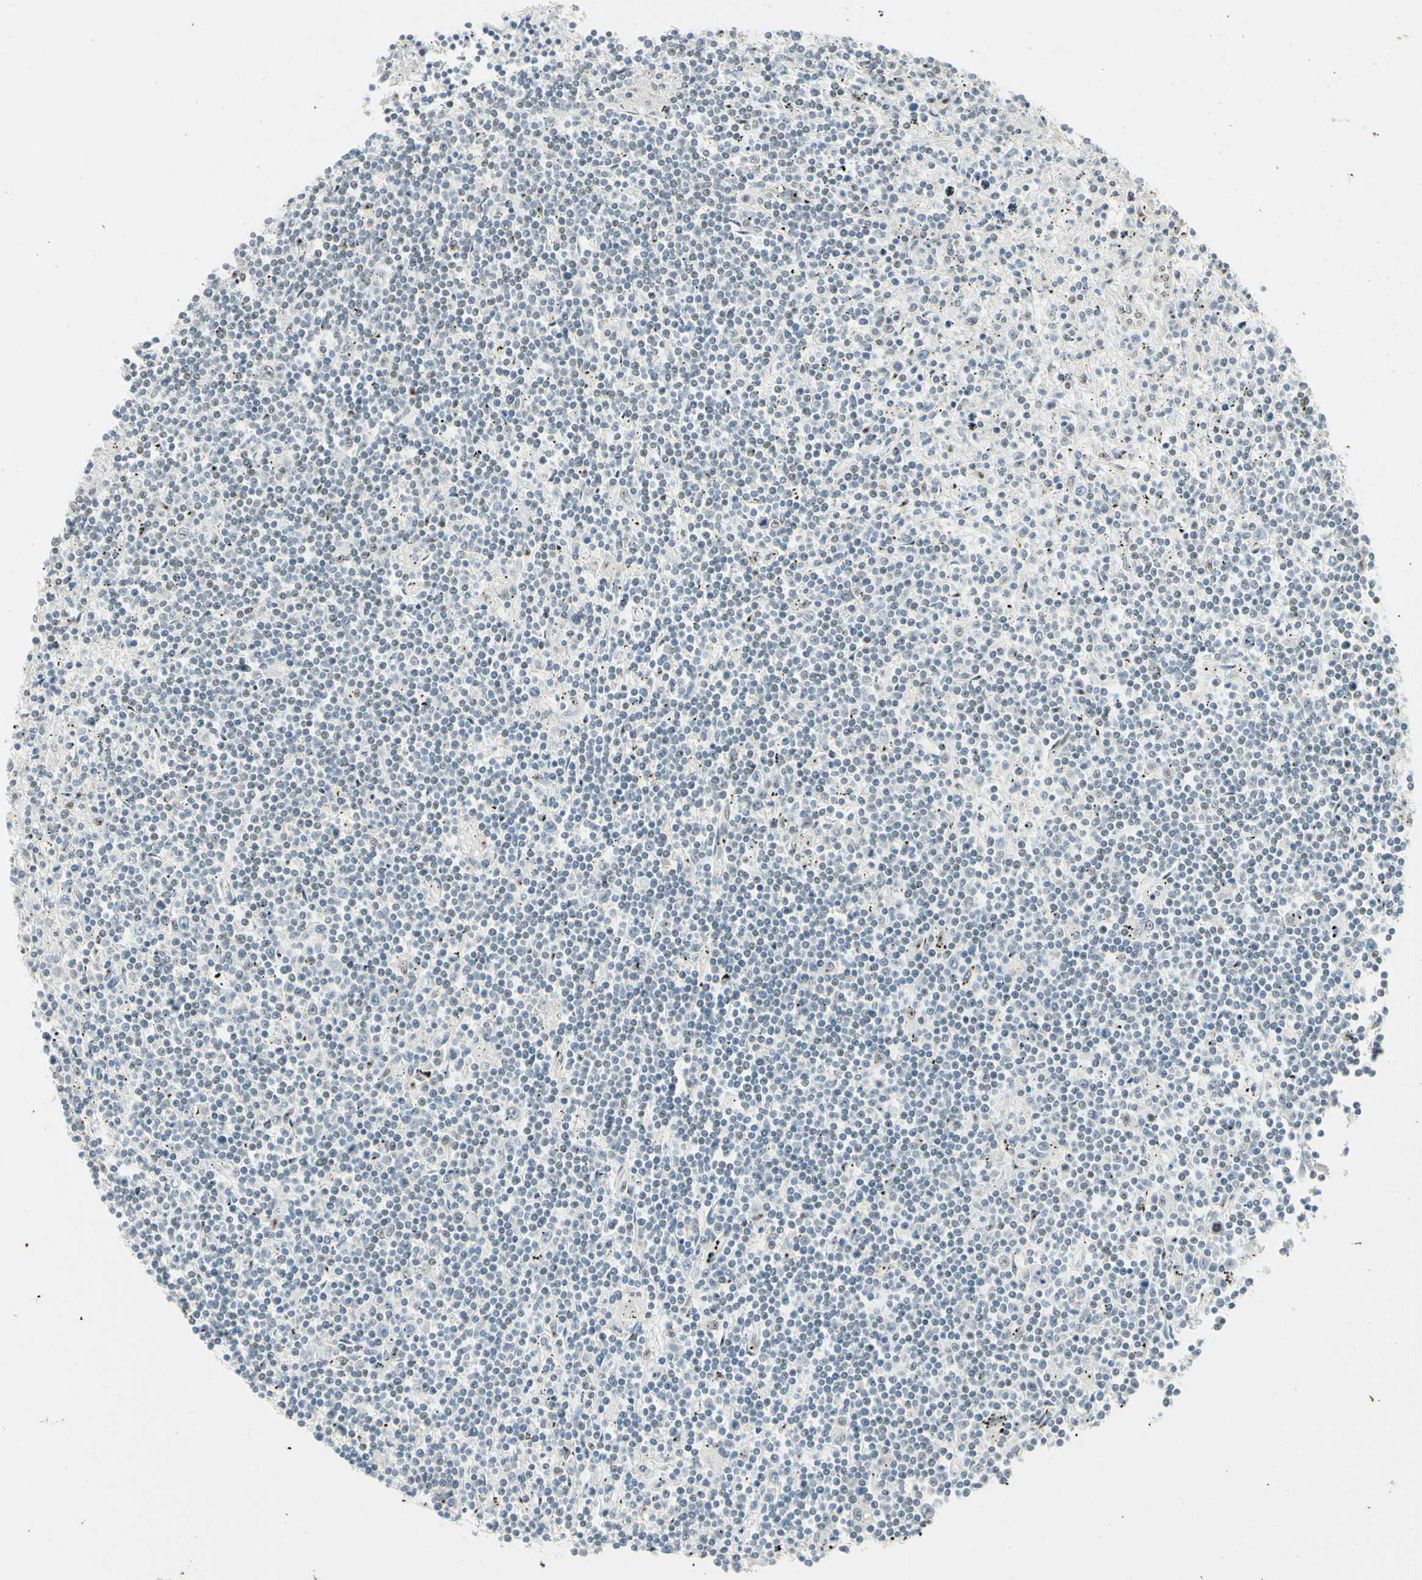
{"staining": {"intensity": "negative", "quantity": "none", "location": "none"}, "tissue": "lymphoma", "cell_type": "Tumor cells", "image_type": "cancer", "snomed": [{"axis": "morphology", "description": "Malignant lymphoma, non-Hodgkin's type, Low grade"}, {"axis": "topography", "description": "Spleen"}], "caption": "Photomicrograph shows no significant protein expression in tumor cells of low-grade malignant lymphoma, non-Hodgkin's type.", "gene": "NELFE", "patient": {"sex": "male", "age": 76}}